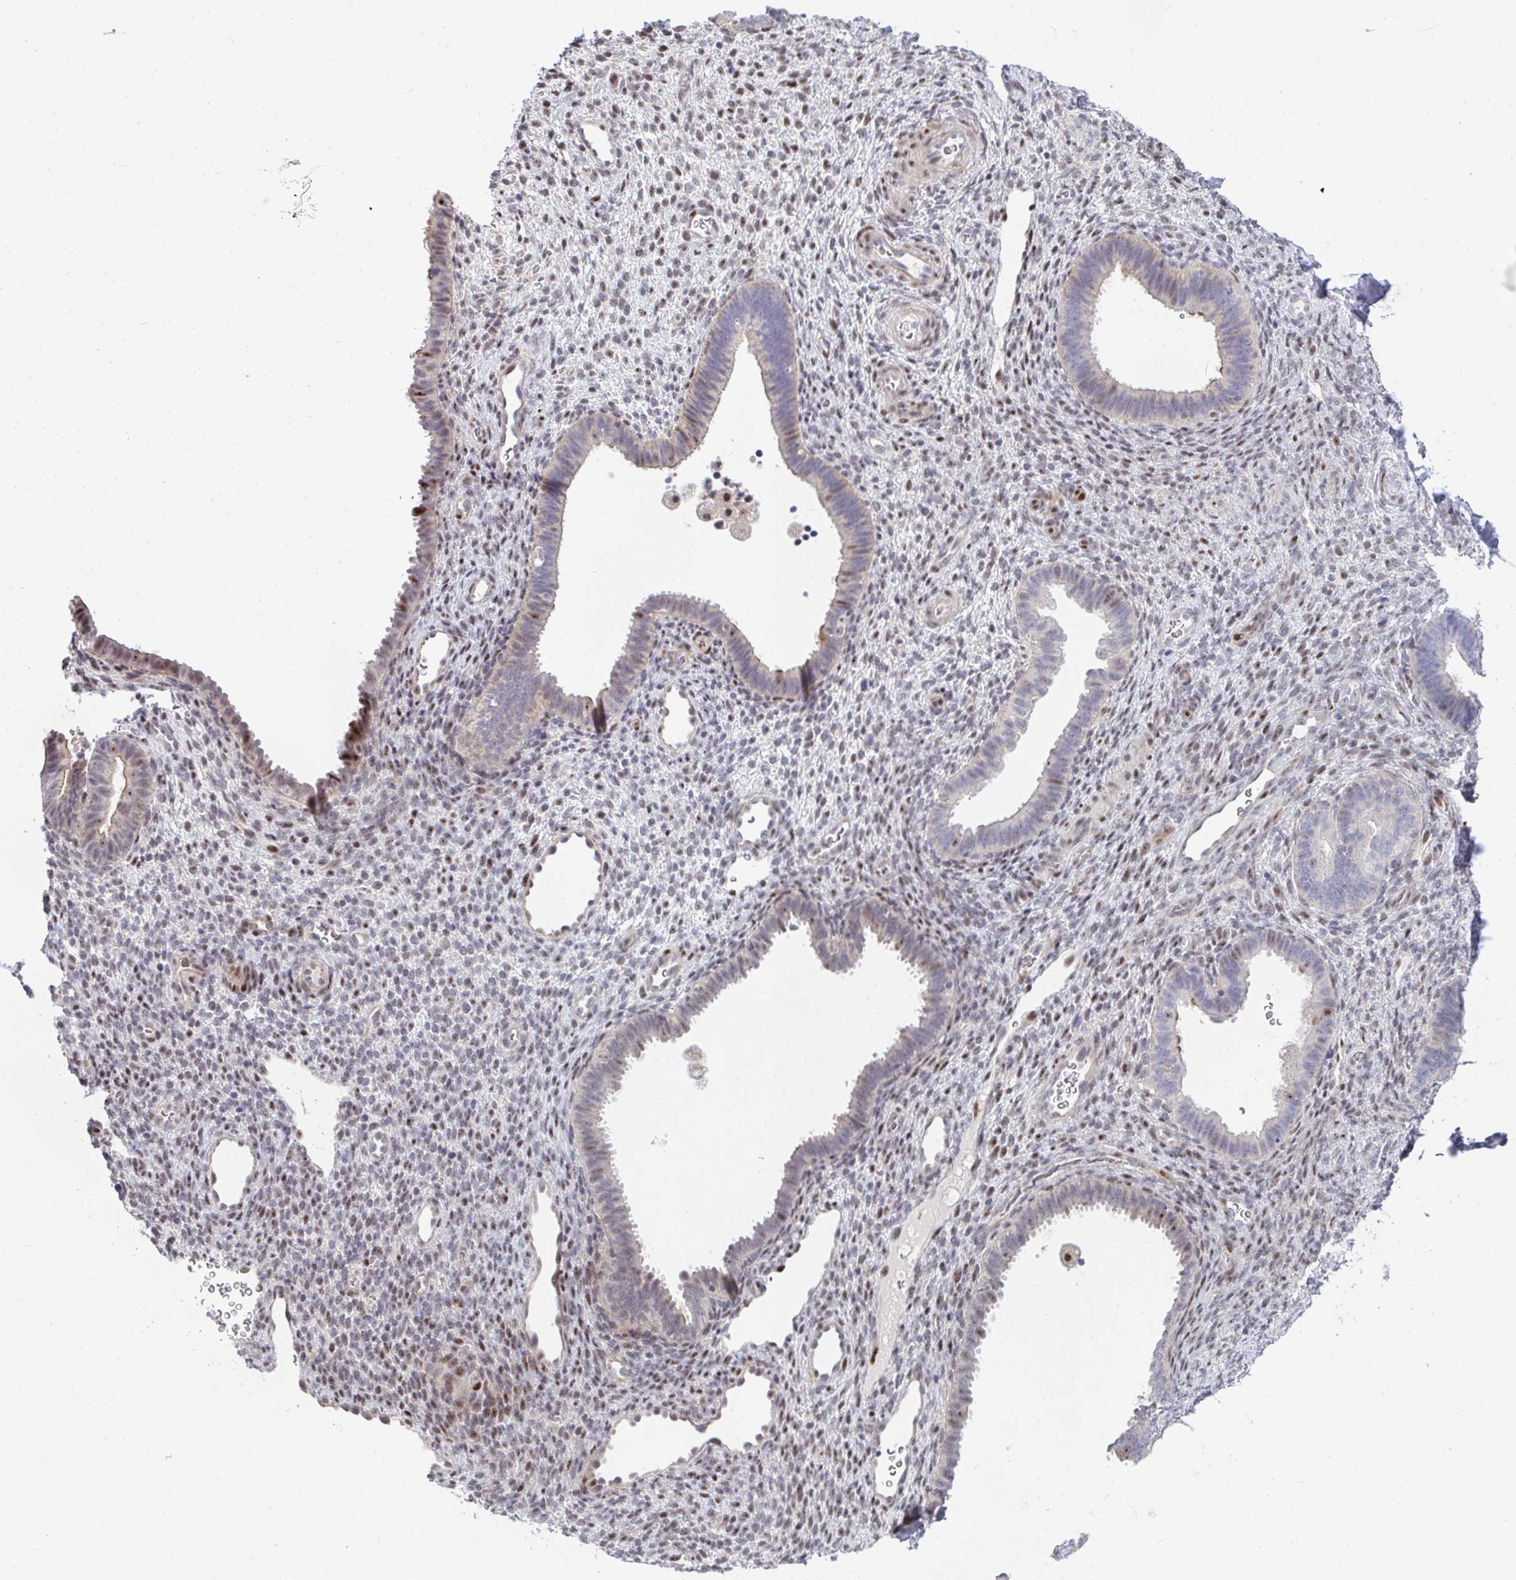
{"staining": {"intensity": "moderate", "quantity": "<25%", "location": "nuclear"}, "tissue": "endometrium", "cell_type": "Cells in endometrial stroma", "image_type": "normal", "snomed": [{"axis": "morphology", "description": "Normal tissue, NOS"}, {"axis": "topography", "description": "Endometrium"}], "caption": "Cells in endometrial stroma display low levels of moderate nuclear staining in about <25% of cells in benign human endometrium.", "gene": "ZIC3", "patient": {"sex": "female", "age": 34}}